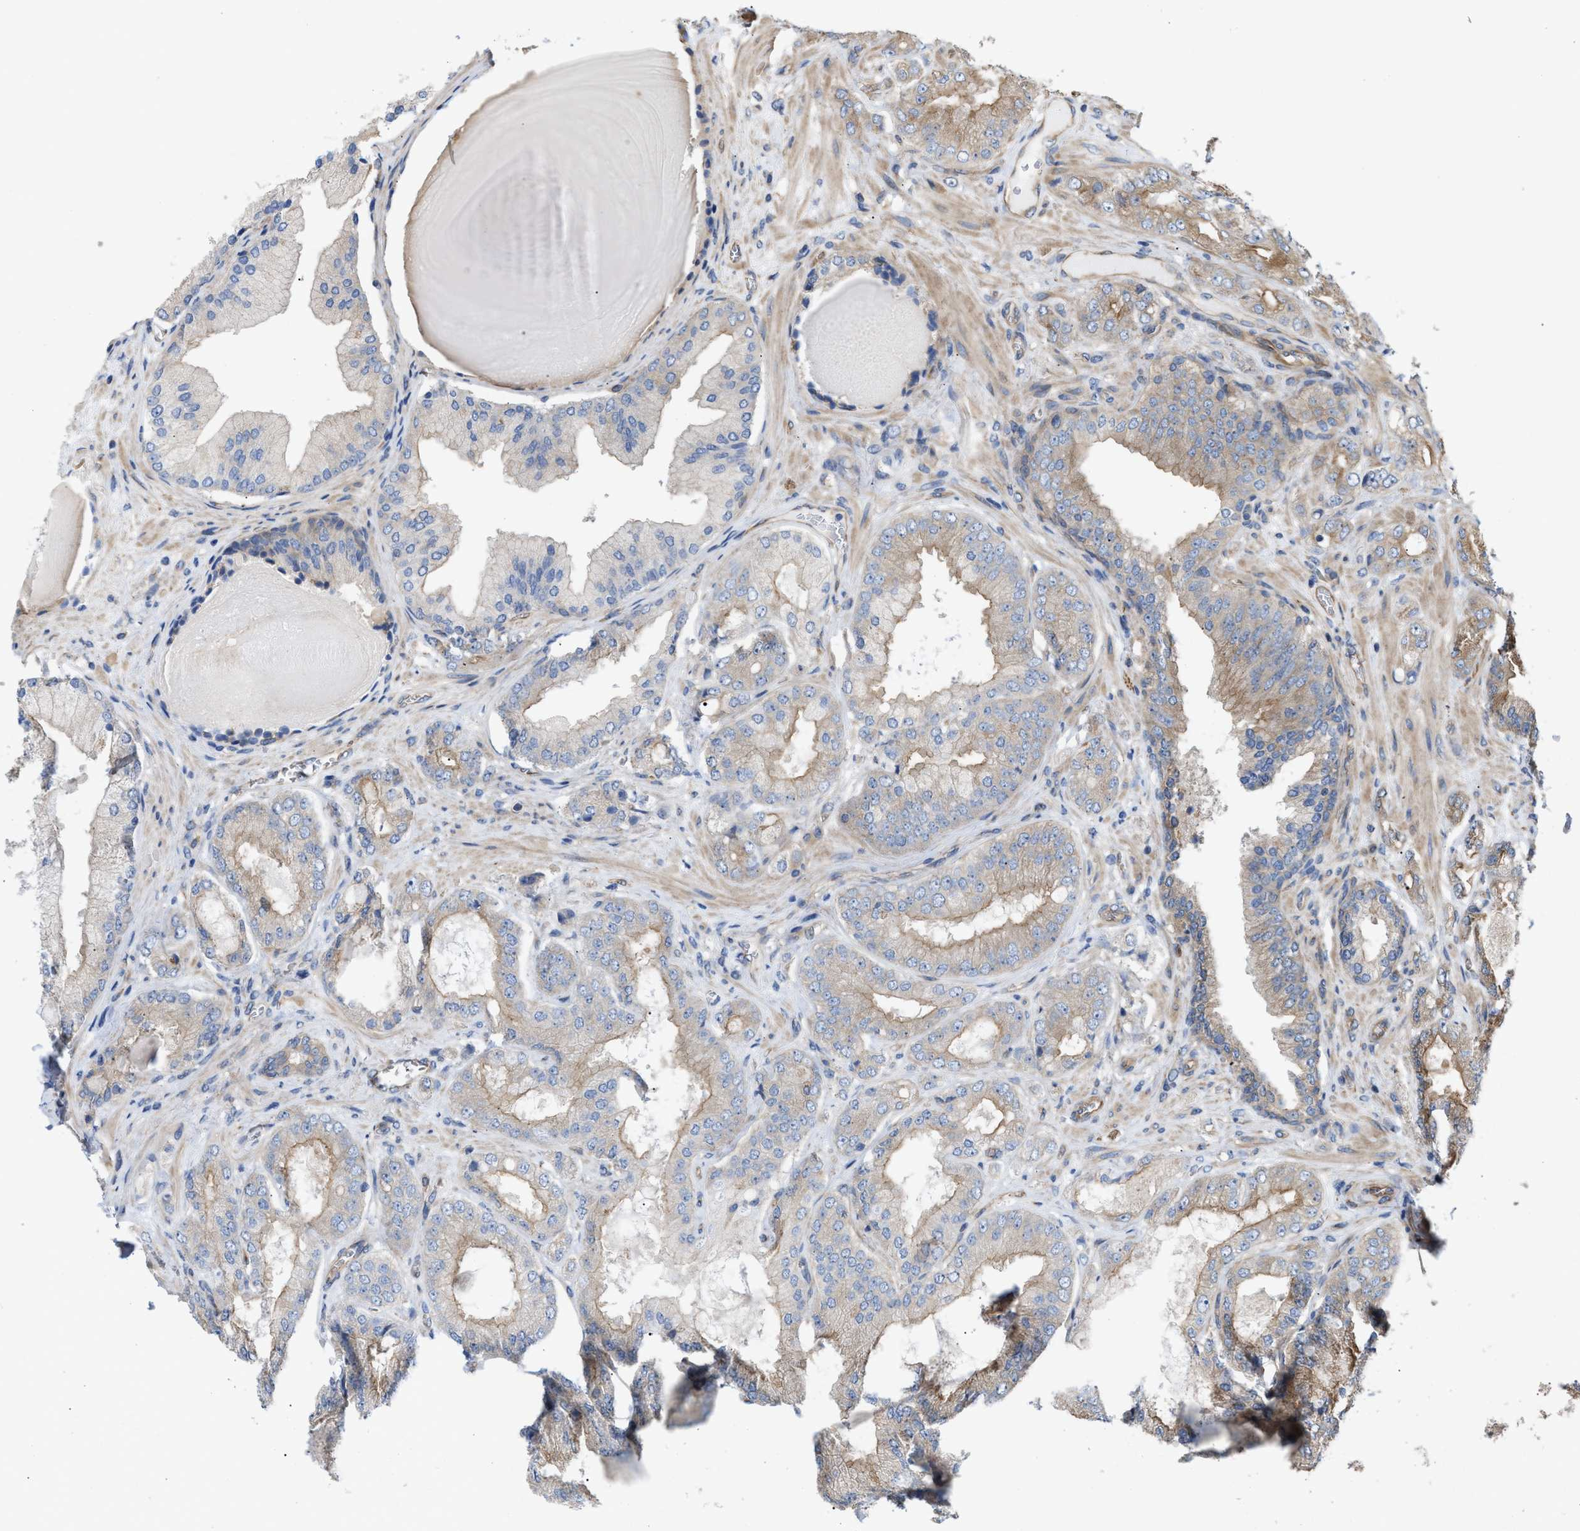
{"staining": {"intensity": "moderate", "quantity": "<25%", "location": "cytoplasmic/membranous"}, "tissue": "prostate cancer", "cell_type": "Tumor cells", "image_type": "cancer", "snomed": [{"axis": "morphology", "description": "Adenocarcinoma, Low grade"}, {"axis": "topography", "description": "Prostate"}], "caption": "Human prostate adenocarcinoma (low-grade) stained with a protein marker demonstrates moderate staining in tumor cells.", "gene": "EPS15L1", "patient": {"sex": "male", "age": 65}}